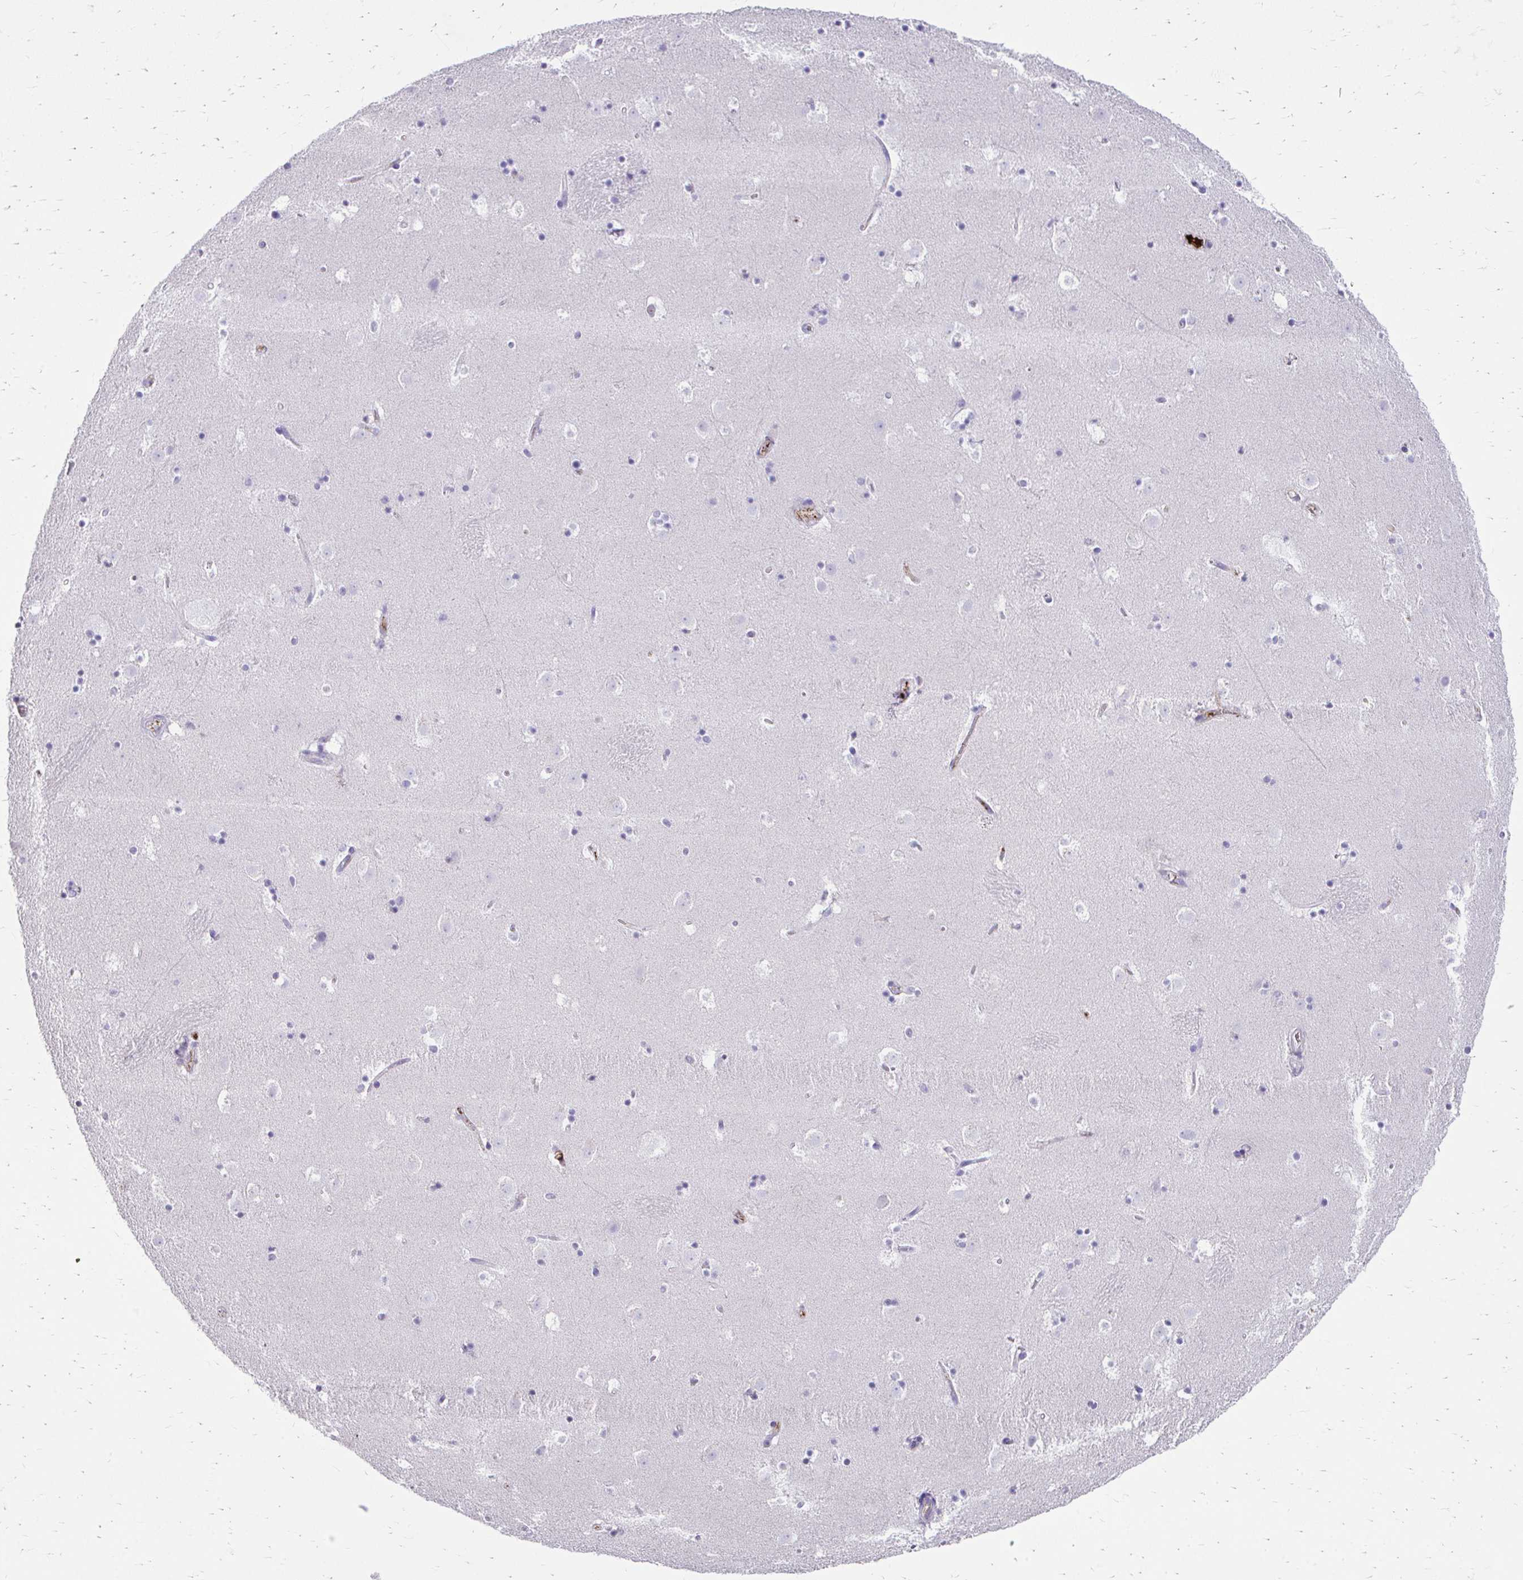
{"staining": {"intensity": "negative", "quantity": "none", "location": "none"}, "tissue": "caudate", "cell_type": "Glial cells", "image_type": "normal", "snomed": [{"axis": "morphology", "description": "Normal tissue, NOS"}, {"axis": "topography", "description": "Lateral ventricle wall"}], "caption": "This histopathology image is of normal caudate stained with IHC to label a protein in brown with the nuclei are counter-stained blue. There is no expression in glial cells.", "gene": "CFH", "patient": {"sex": "male", "age": 37}}